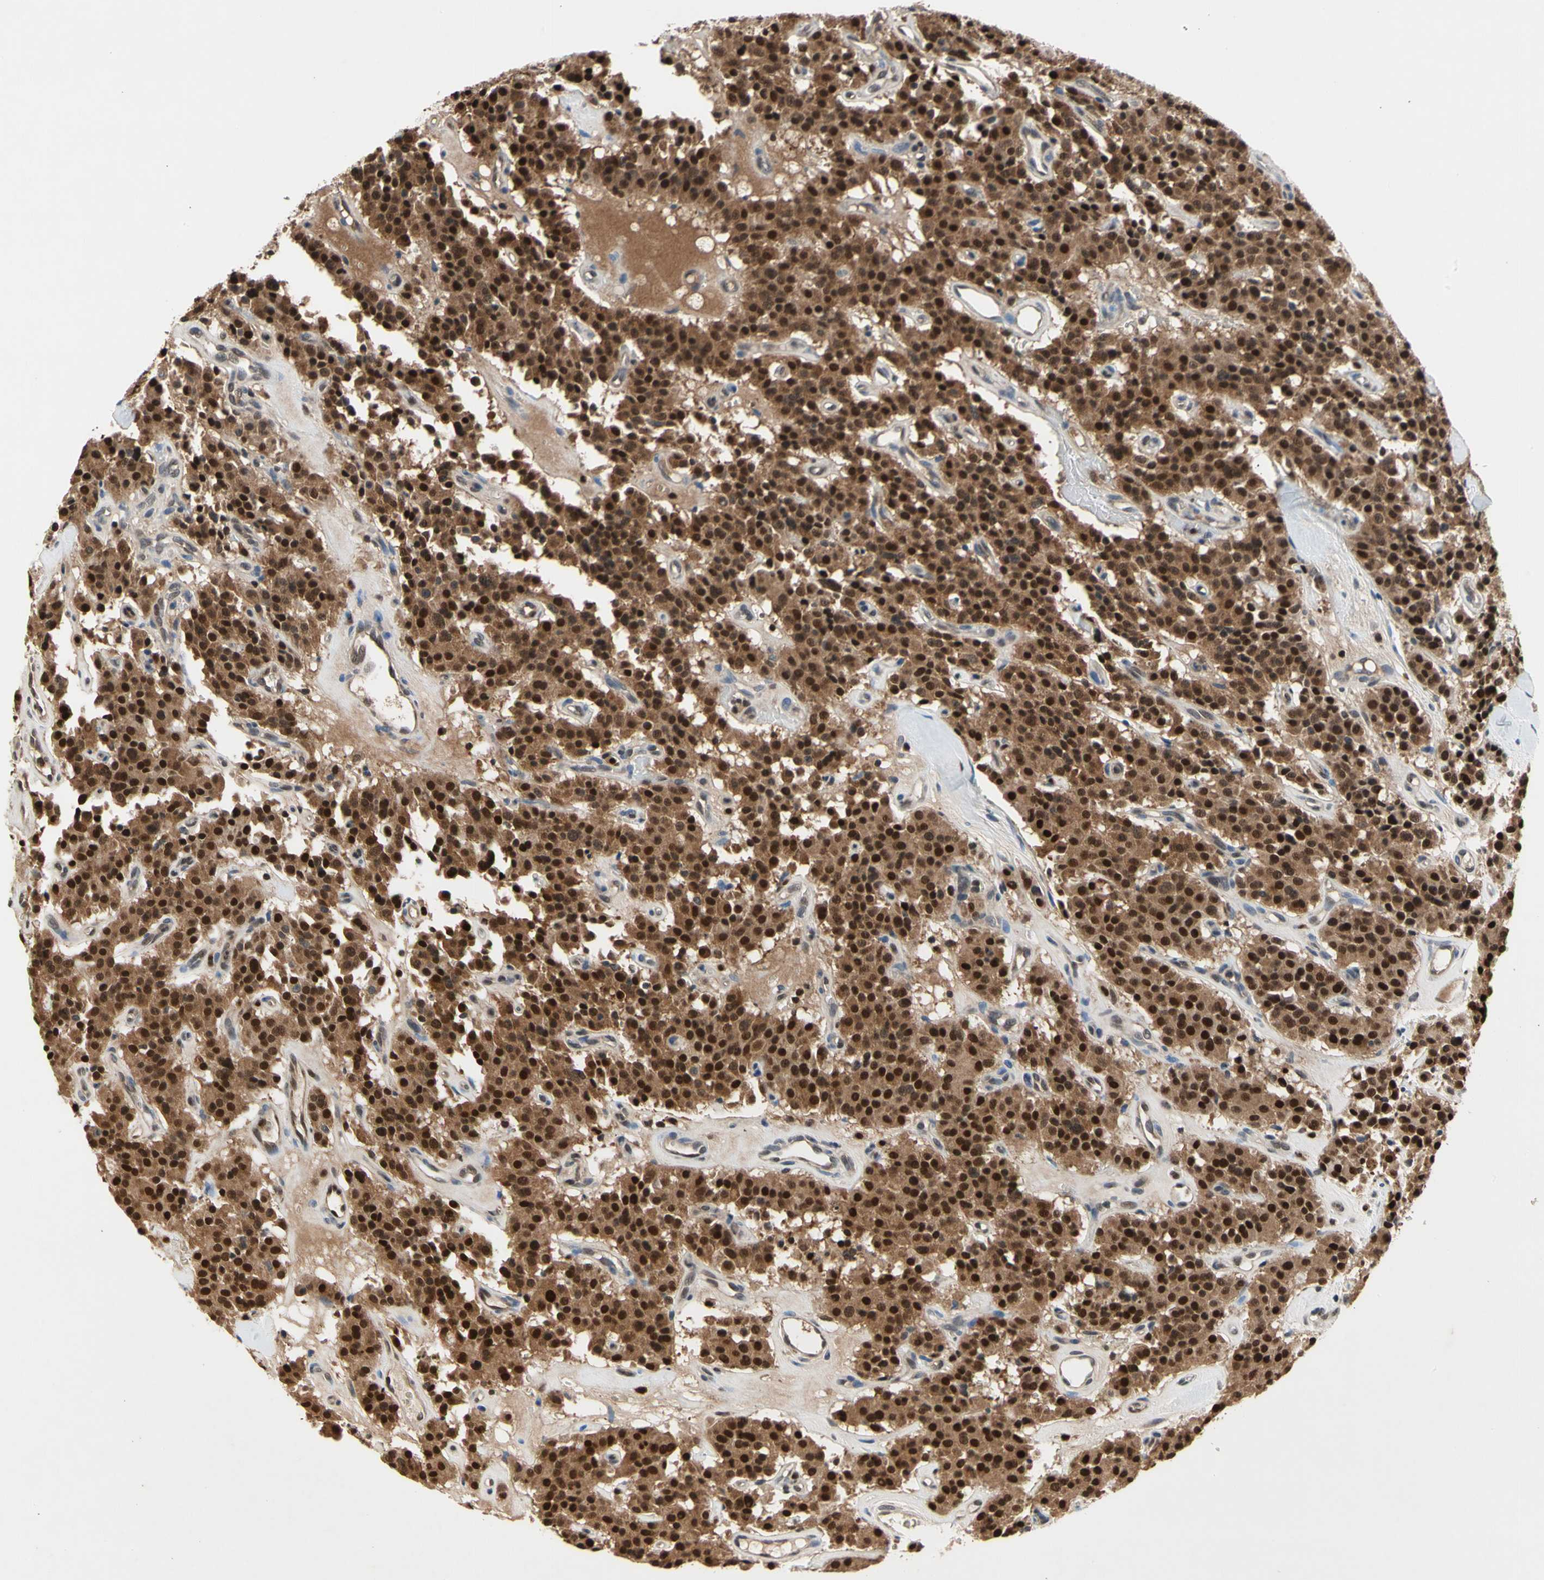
{"staining": {"intensity": "strong", "quantity": ">75%", "location": "nuclear"}, "tissue": "carcinoid", "cell_type": "Tumor cells", "image_type": "cancer", "snomed": [{"axis": "morphology", "description": "Carcinoid, malignant, NOS"}, {"axis": "topography", "description": "Lung"}], "caption": "The histopathology image shows a brown stain indicating the presence of a protein in the nuclear of tumor cells in malignant carcinoid.", "gene": "GSR", "patient": {"sex": "male", "age": 30}}